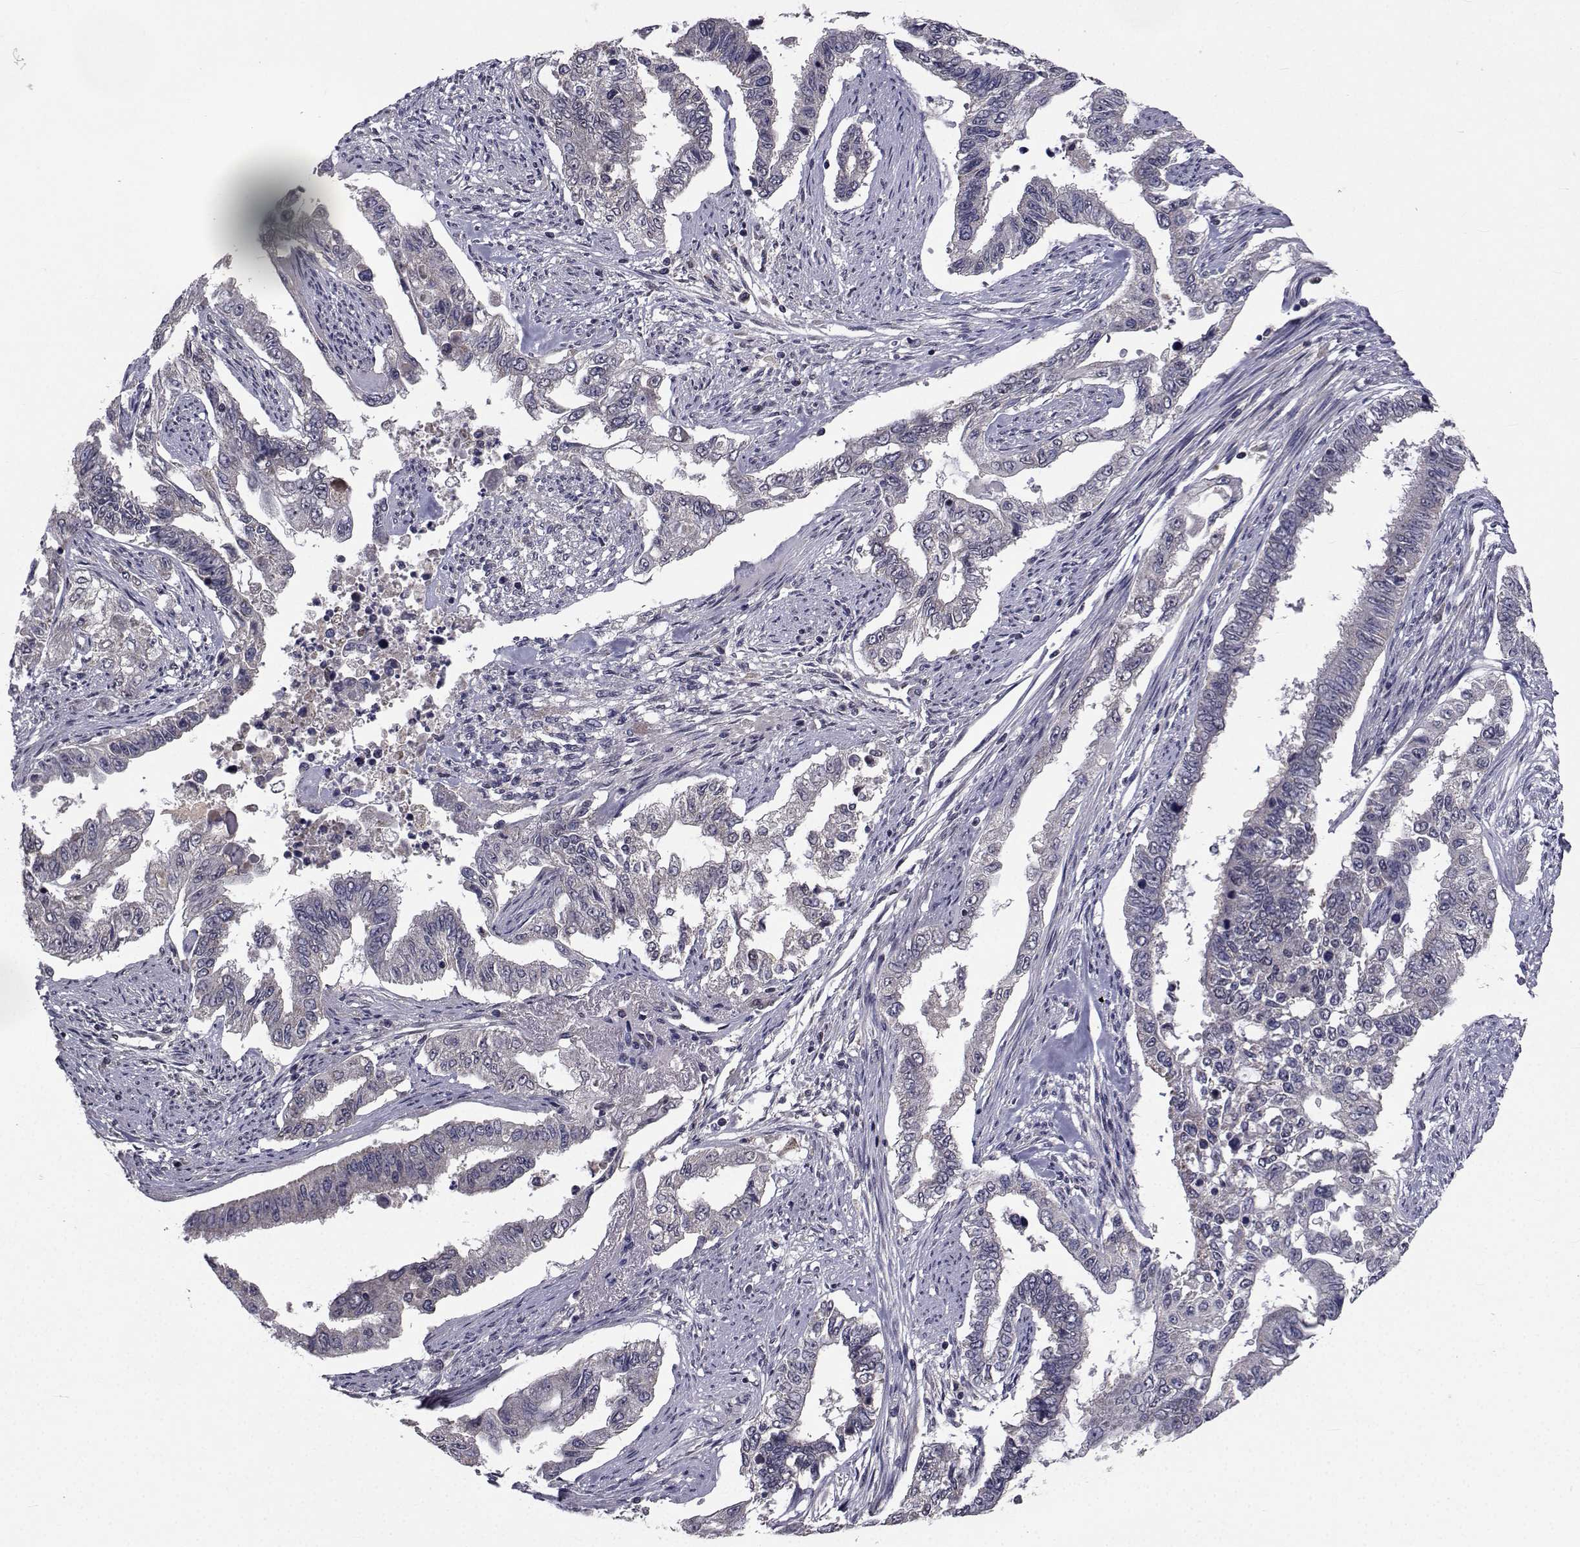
{"staining": {"intensity": "negative", "quantity": "none", "location": "none"}, "tissue": "endometrial cancer", "cell_type": "Tumor cells", "image_type": "cancer", "snomed": [{"axis": "morphology", "description": "Adenocarcinoma, NOS"}, {"axis": "topography", "description": "Uterus"}], "caption": "Adenocarcinoma (endometrial) was stained to show a protein in brown. There is no significant expression in tumor cells.", "gene": "CYP2S1", "patient": {"sex": "female", "age": 59}}